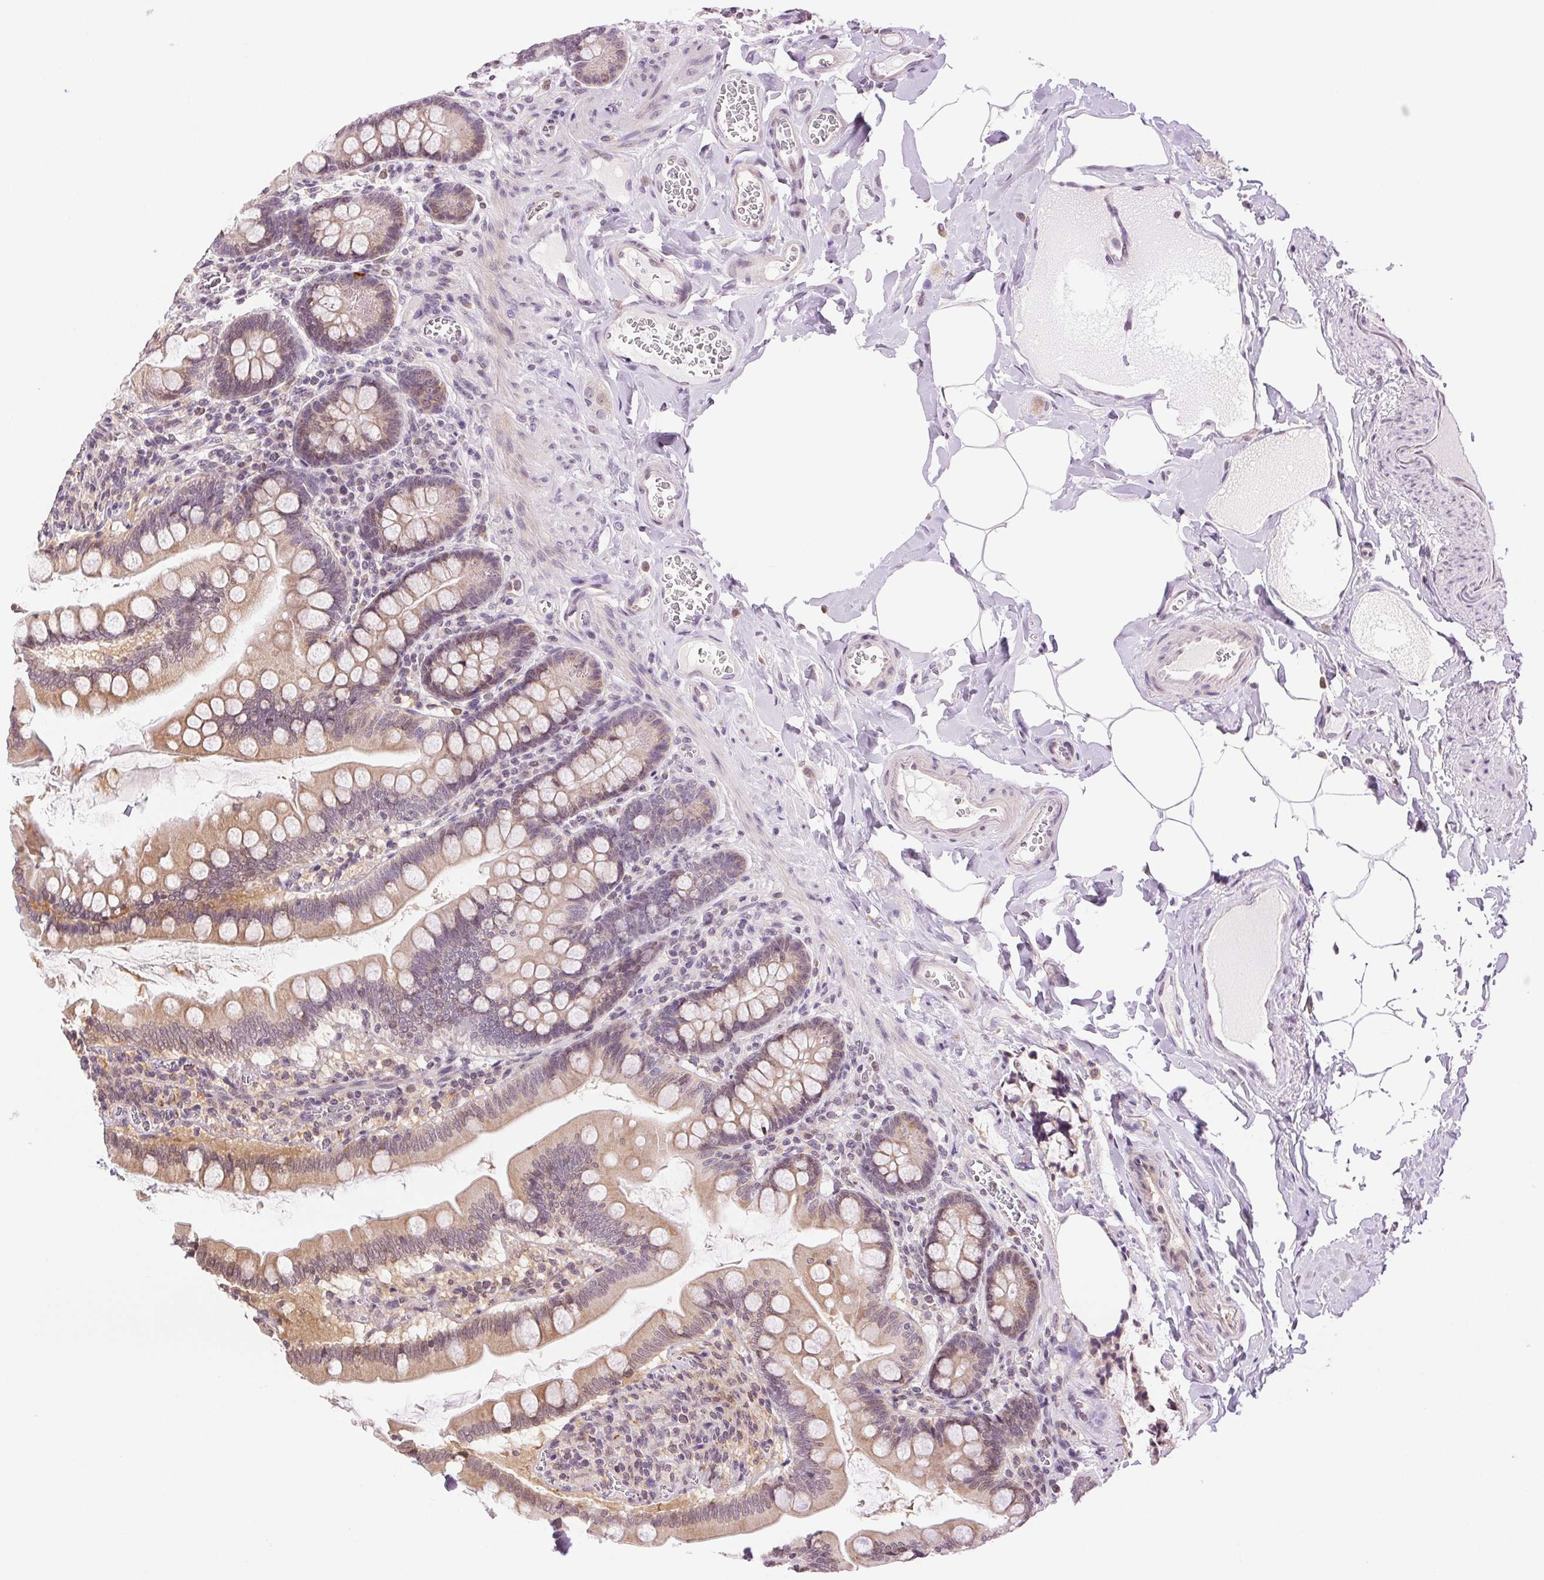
{"staining": {"intensity": "weak", "quantity": "25%-75%", "location": "cytoplasmic/membranous"}, "tissue": "small intestine", "cell_type": "Glandular cells", "image_type": "normal", "snomed": [{"axis": "morphology", "description": "Normal tissue, NOS"}, {"axis": "topography", "description": "Small intestine"}], "caption": "The immunohistochemical stain shows weak cytoplasmic/membranous expression in glandular cells of unremarkable small intestine. (DAB IHC, brown staining for protein, blue staining for nuclei).", "gene": "TNNT3", "patient": {"sex": "female", "age": 56}}